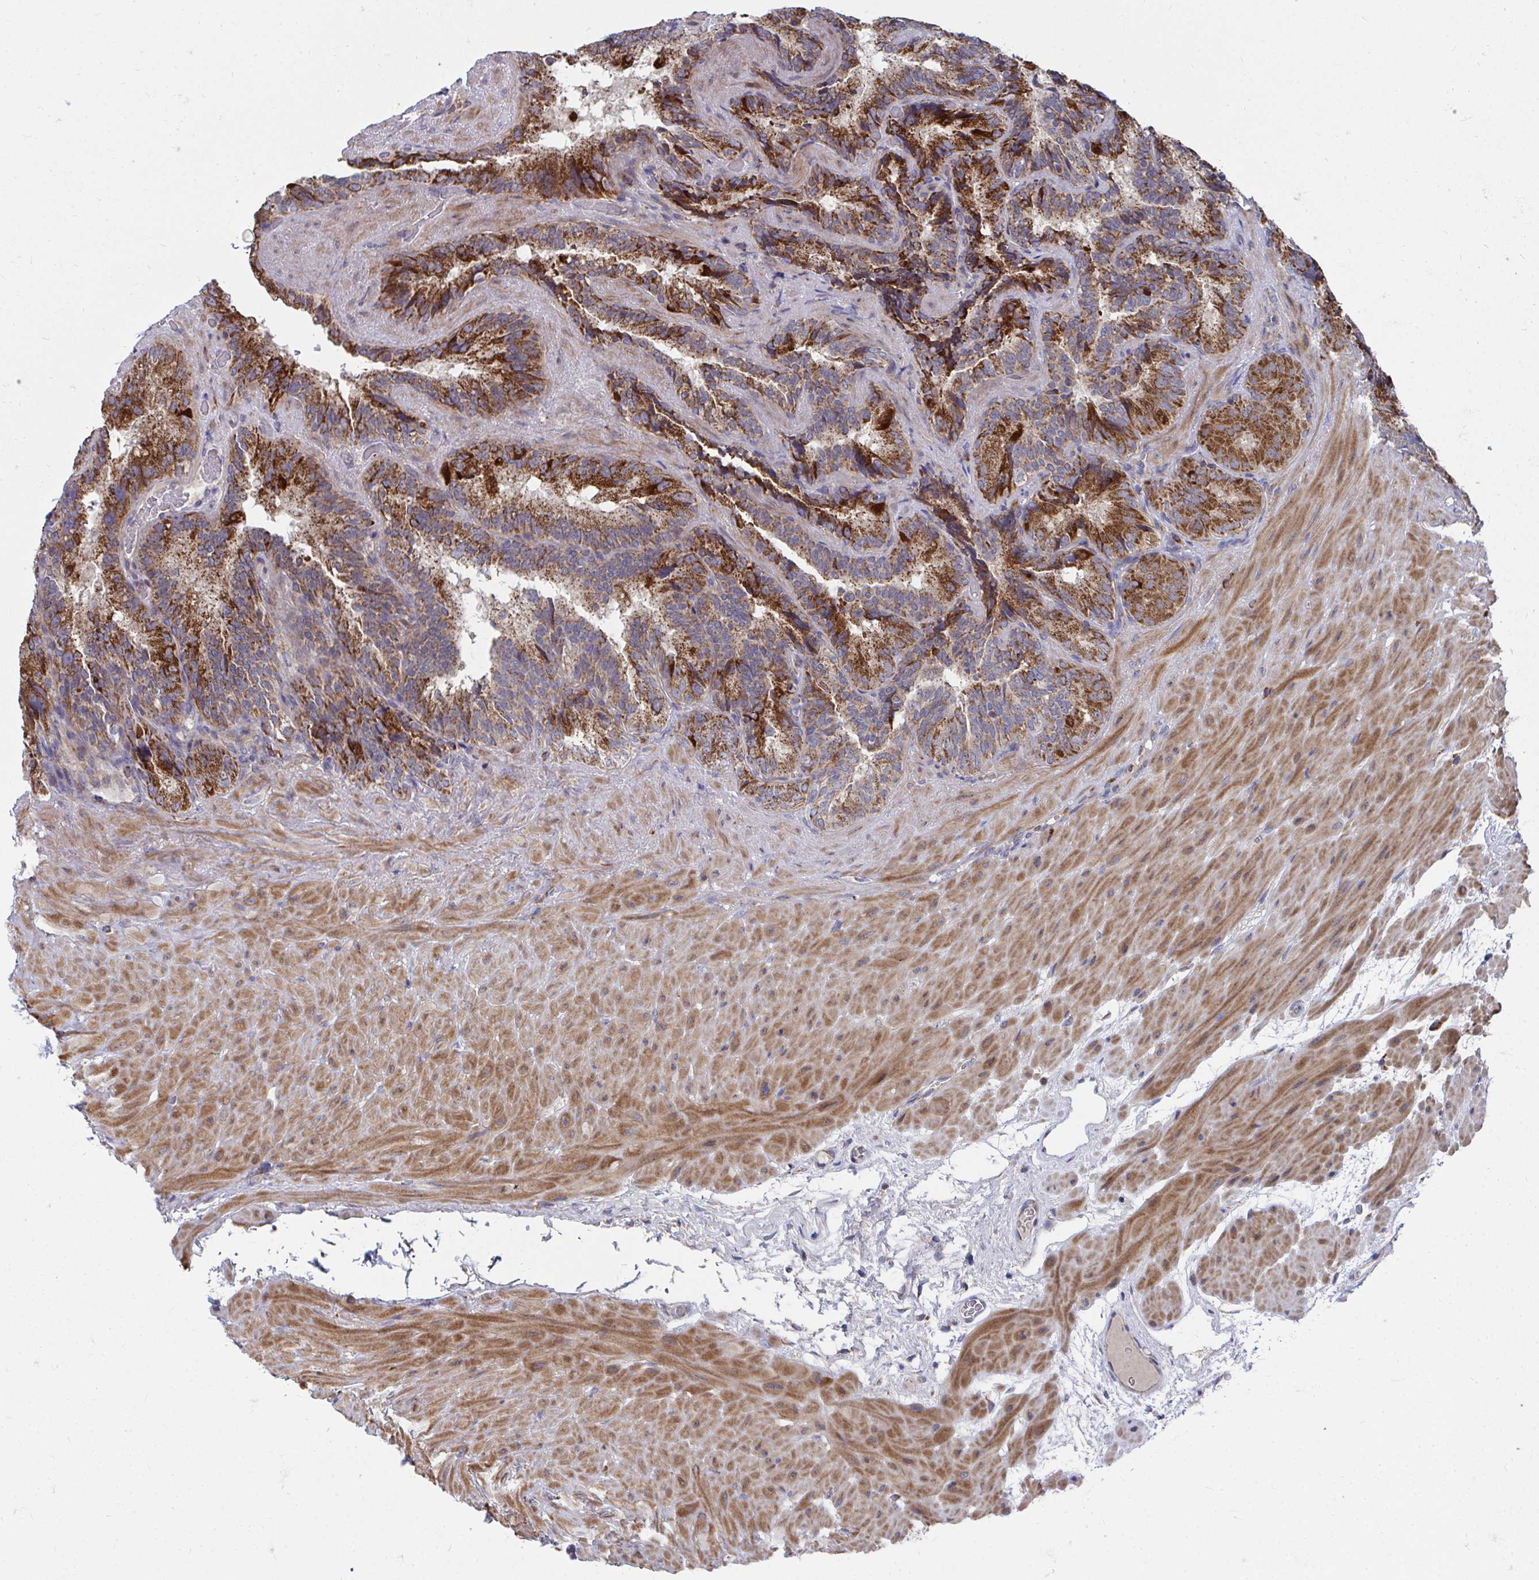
{"staining": {"intensity": "moderate", "quantity": ">75%", "location": "cytoplasmic/membranous"}, "tissue": "seminal vesicle", "cell_type": "Glandular cells", "image_type": "normal", "snomed": [{"axis": "morphology", "description": "Normal tissue, NOS"}, {"axis": "topography", "description": "Seminal veicle"}], "caption": "Immunohistochemistry (IHC) photomicrograph of normal seminal vesicle: seminal vesicle stained using immunohistochemistry (IHC) shows medium levels of moderate protein expression localized specifically in the cytoplasmic/membranous of glandular cells, appearing as a cytoplasmic/membranous brown color.", "gene": "PEX3", "patient": {"sex": "male", "age": 60}}